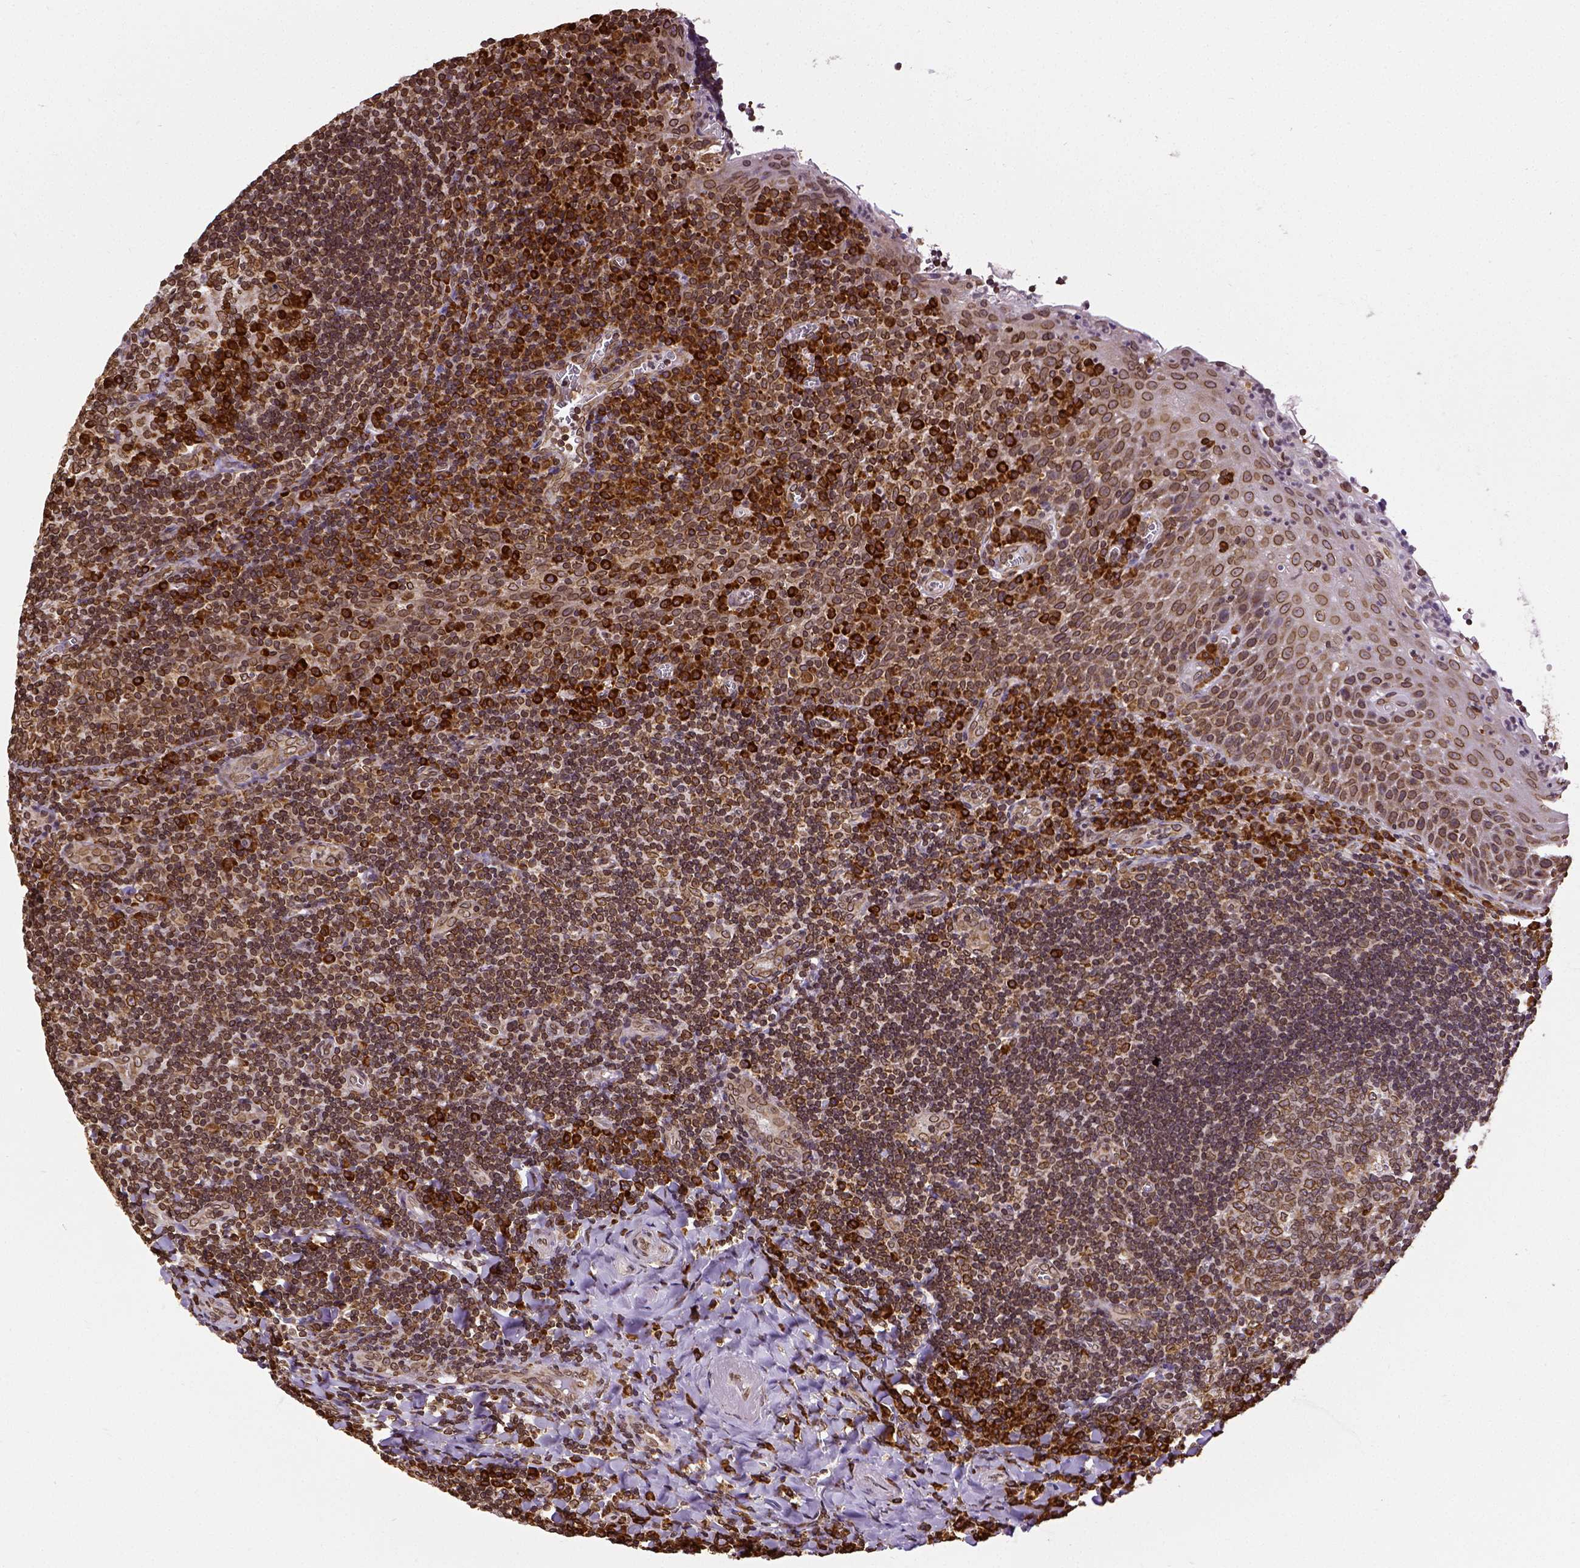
{"staining": {"intensity": "strong", "quantity": ">75%", "location": "cytoplasmic/membranous,nuclear"}, "tissue": "tonsil", "cell_type": "Germinal center cells", "image_type": "normal", "snomed": [{"axis": "morphology", "description": "Normal tissue, NOS"}, {"axis": "morphology", "description": "Inflammation, NOS"}, {"axis": "topography", "description": "Tonsil"}], "caption": "IHC histopathology image of unremarkable tonsil stained for a protein (brown), which shows high levels of strong cytoplasmic/membranous,nuclear positivity in about >75% of germinal center cells.", "gene": "MTDH", "patient": {"sex": "female", "age": 31}}